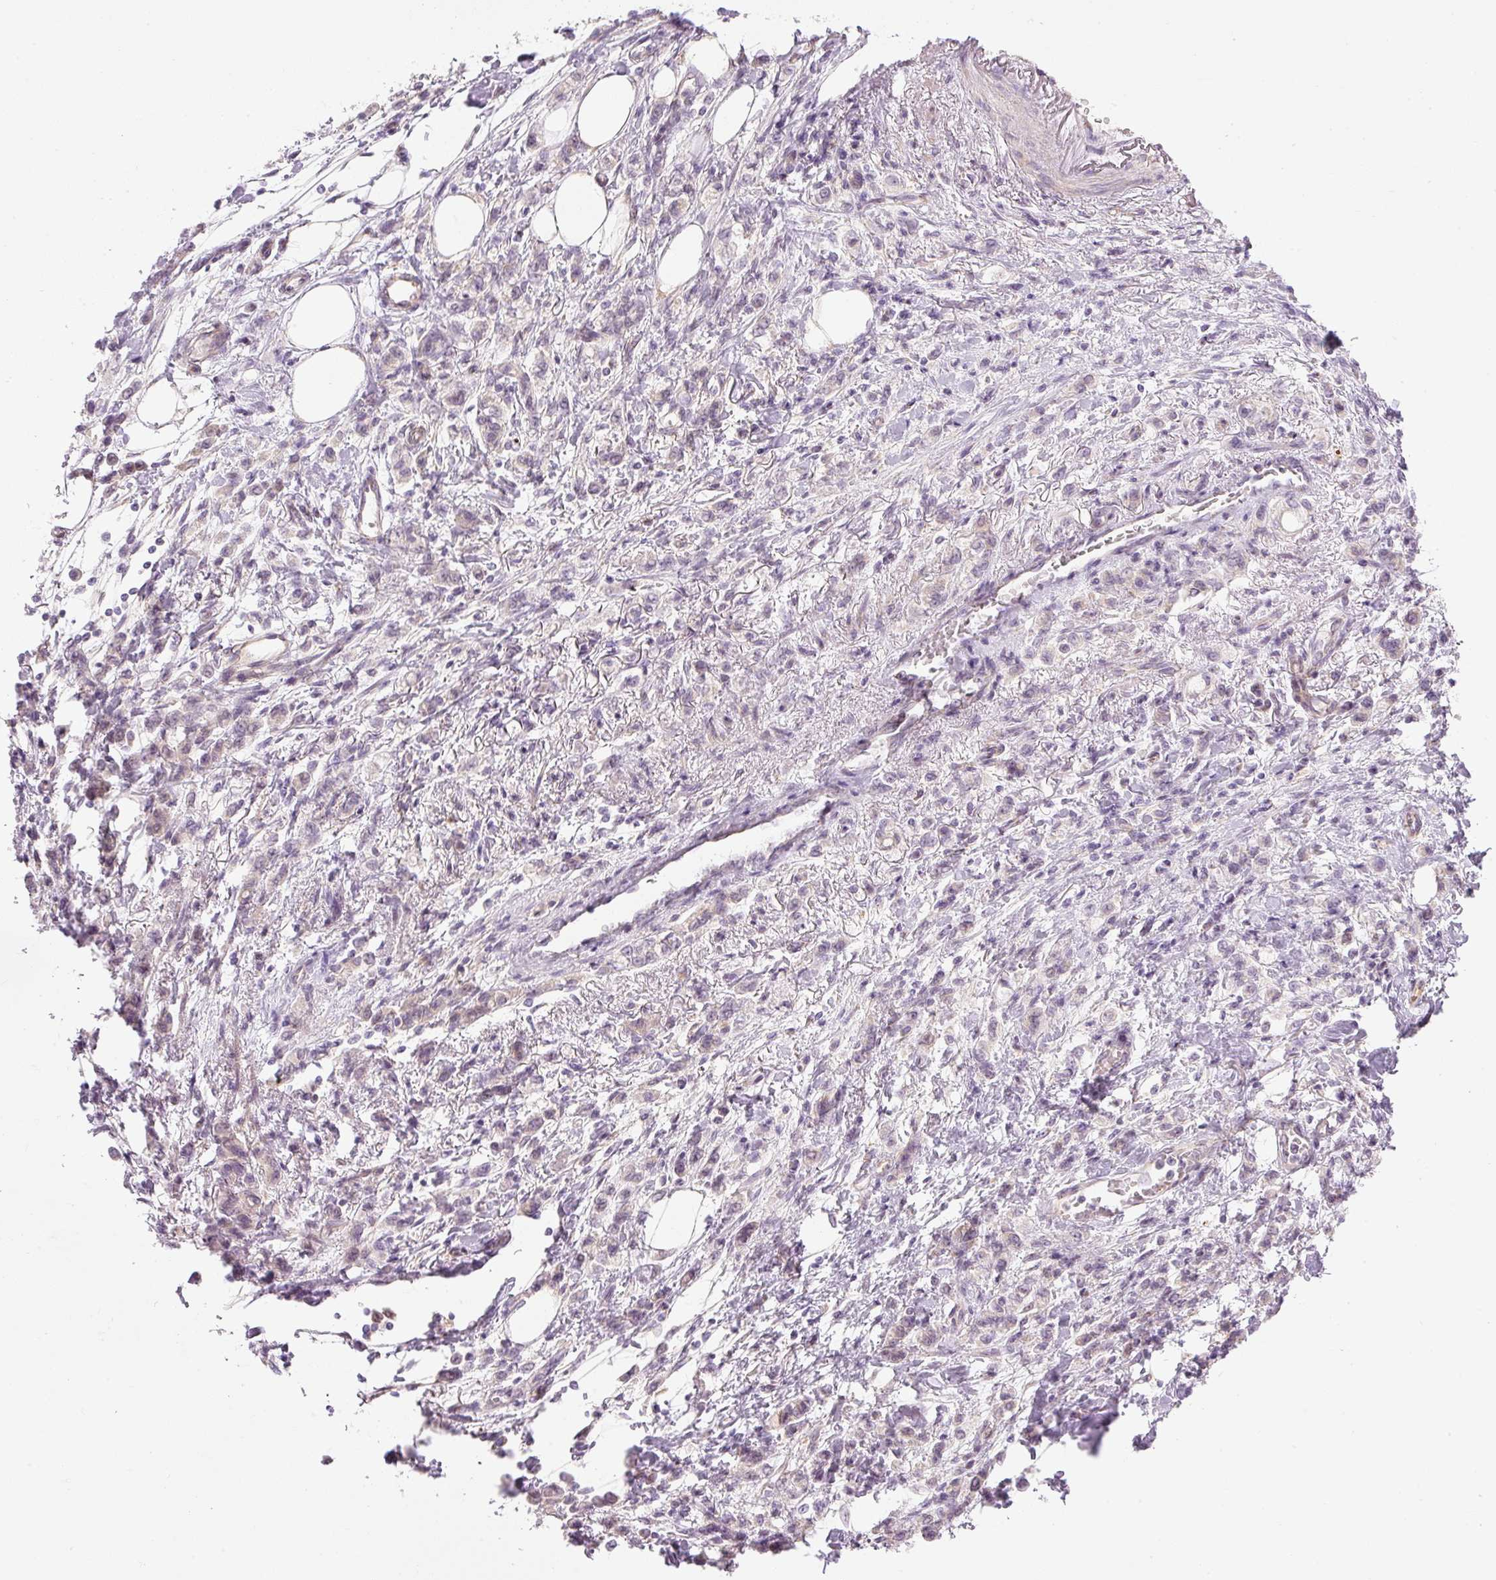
{"staining": {"intensity": "weak", "quantity": "25%-75%", "location": "cytoplasmic/membranous"}, "tissue": "stomach cancer", "cell_type": "Tumor cells", "image_type": "cancer", "snomed": [{"axis": "morphology", "description": "Adenocarcinoma, NOS"}, {"axis": "topography", "description": "Stomach"}], "caption": "Tumor cells display low levels of weak cytoplasmic/membranous expression in approximately 25%-75% of cells in stomach cancer (adenocarcinoma).", "gene": "MZT2B", "patient": {"sex": "male", "age": 77}}